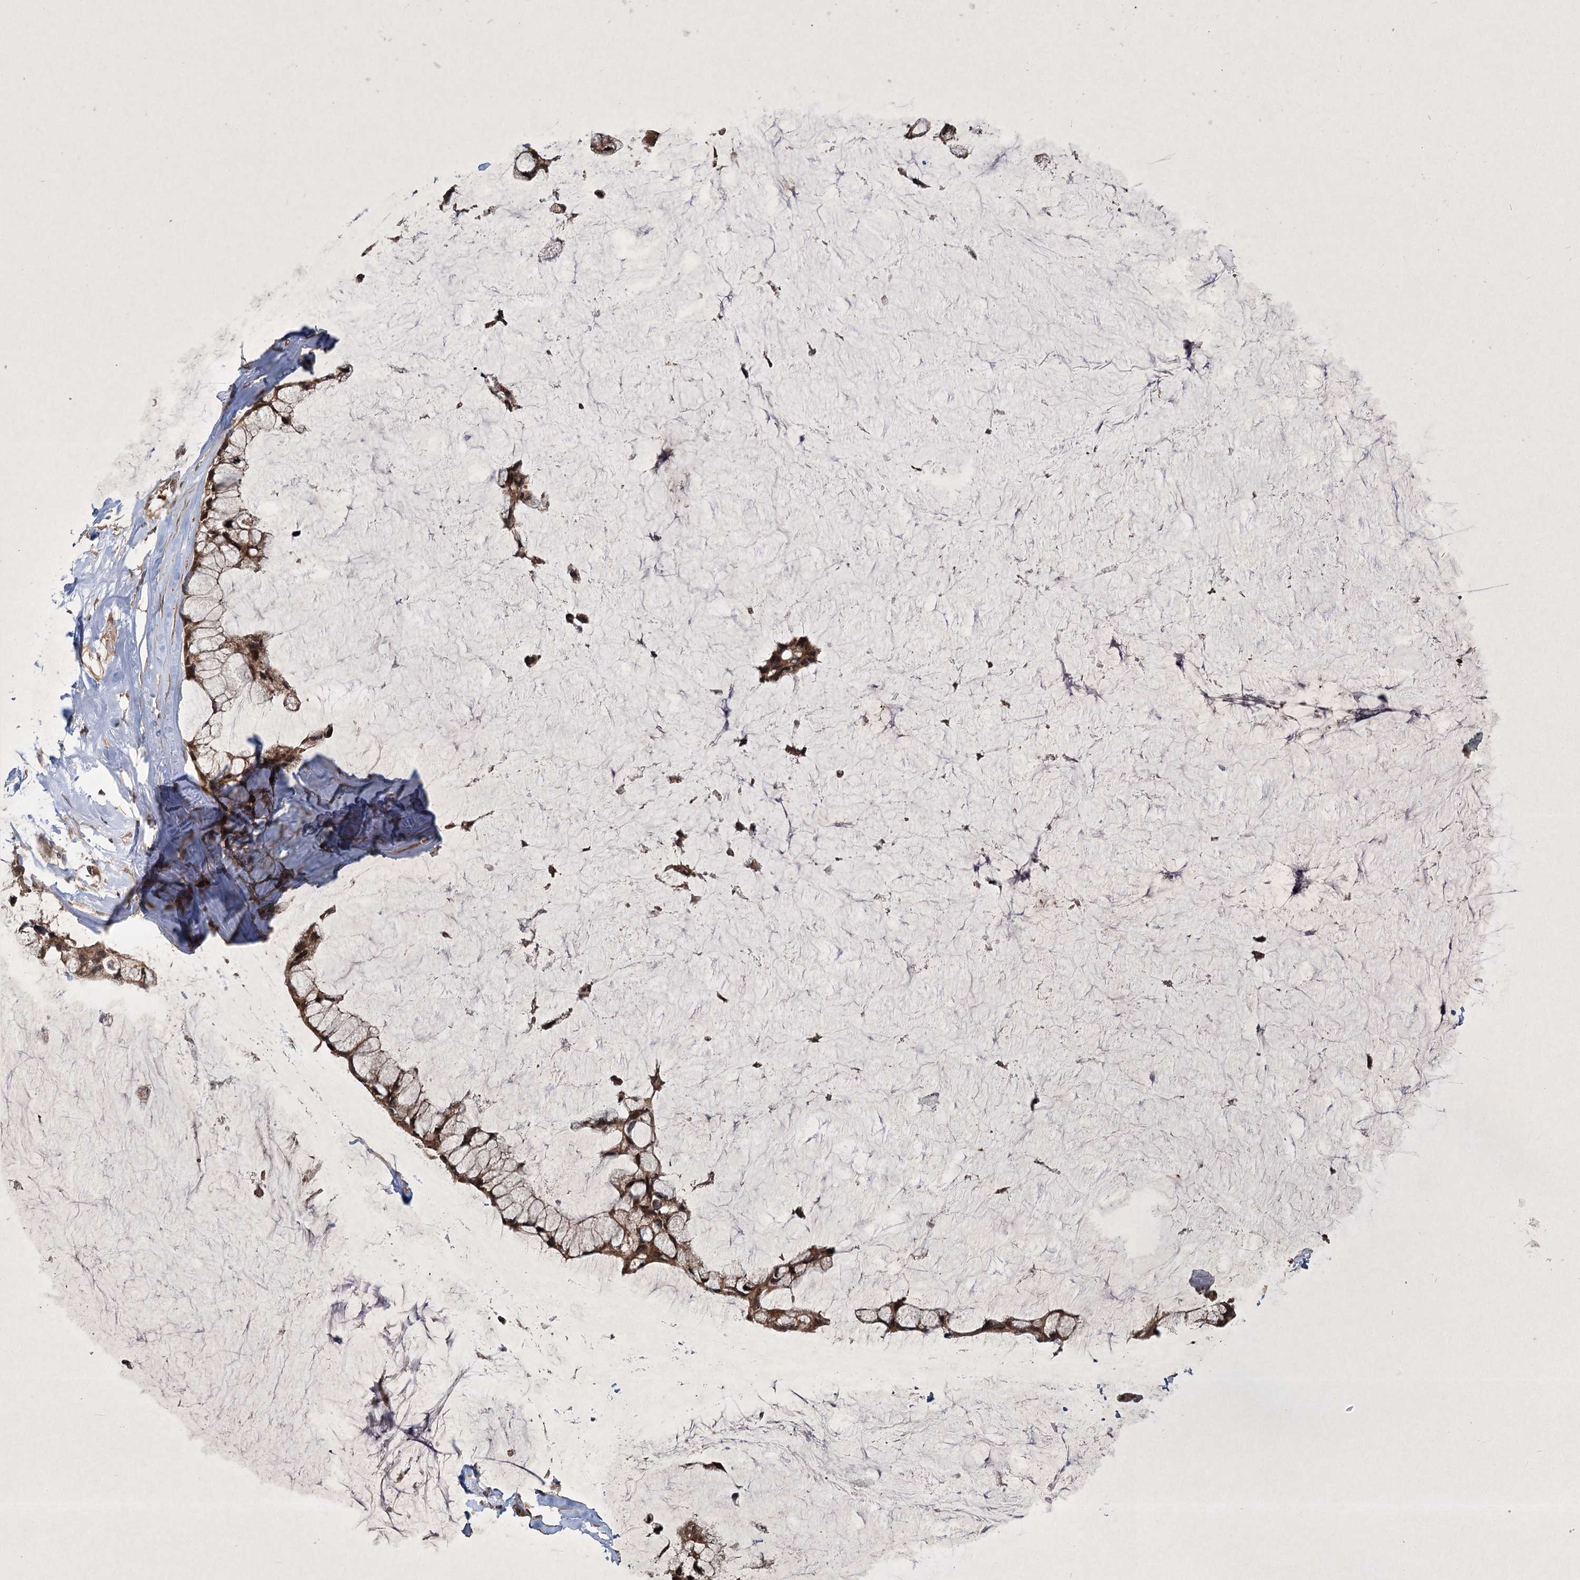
{"staining": {"intensity": "moderate", "quantity": ">75%", "location": "cytoplasmic/membranous"}, "tissue": "ovarian cancer", "cell_type": "Tumor cells", "image_type": "cancer", "snomed": [{"axis": "morphology", "description": "Cystadenocarcinoma, mucinous, NOS"}, {"axis": "topography", "description": "Ovary"}], "caption": "A medium amount of moderate cytoplasmic/membranous positivity is appreciated in about >75% of tumor cells in mucinous cystadenocarcinoma (ovarian) tissue. (brown staining indicates protein expression, while blue staining denotes nuclei).", "gene": "INSIG2", "patient": {"sex": "female", "age": 39}}